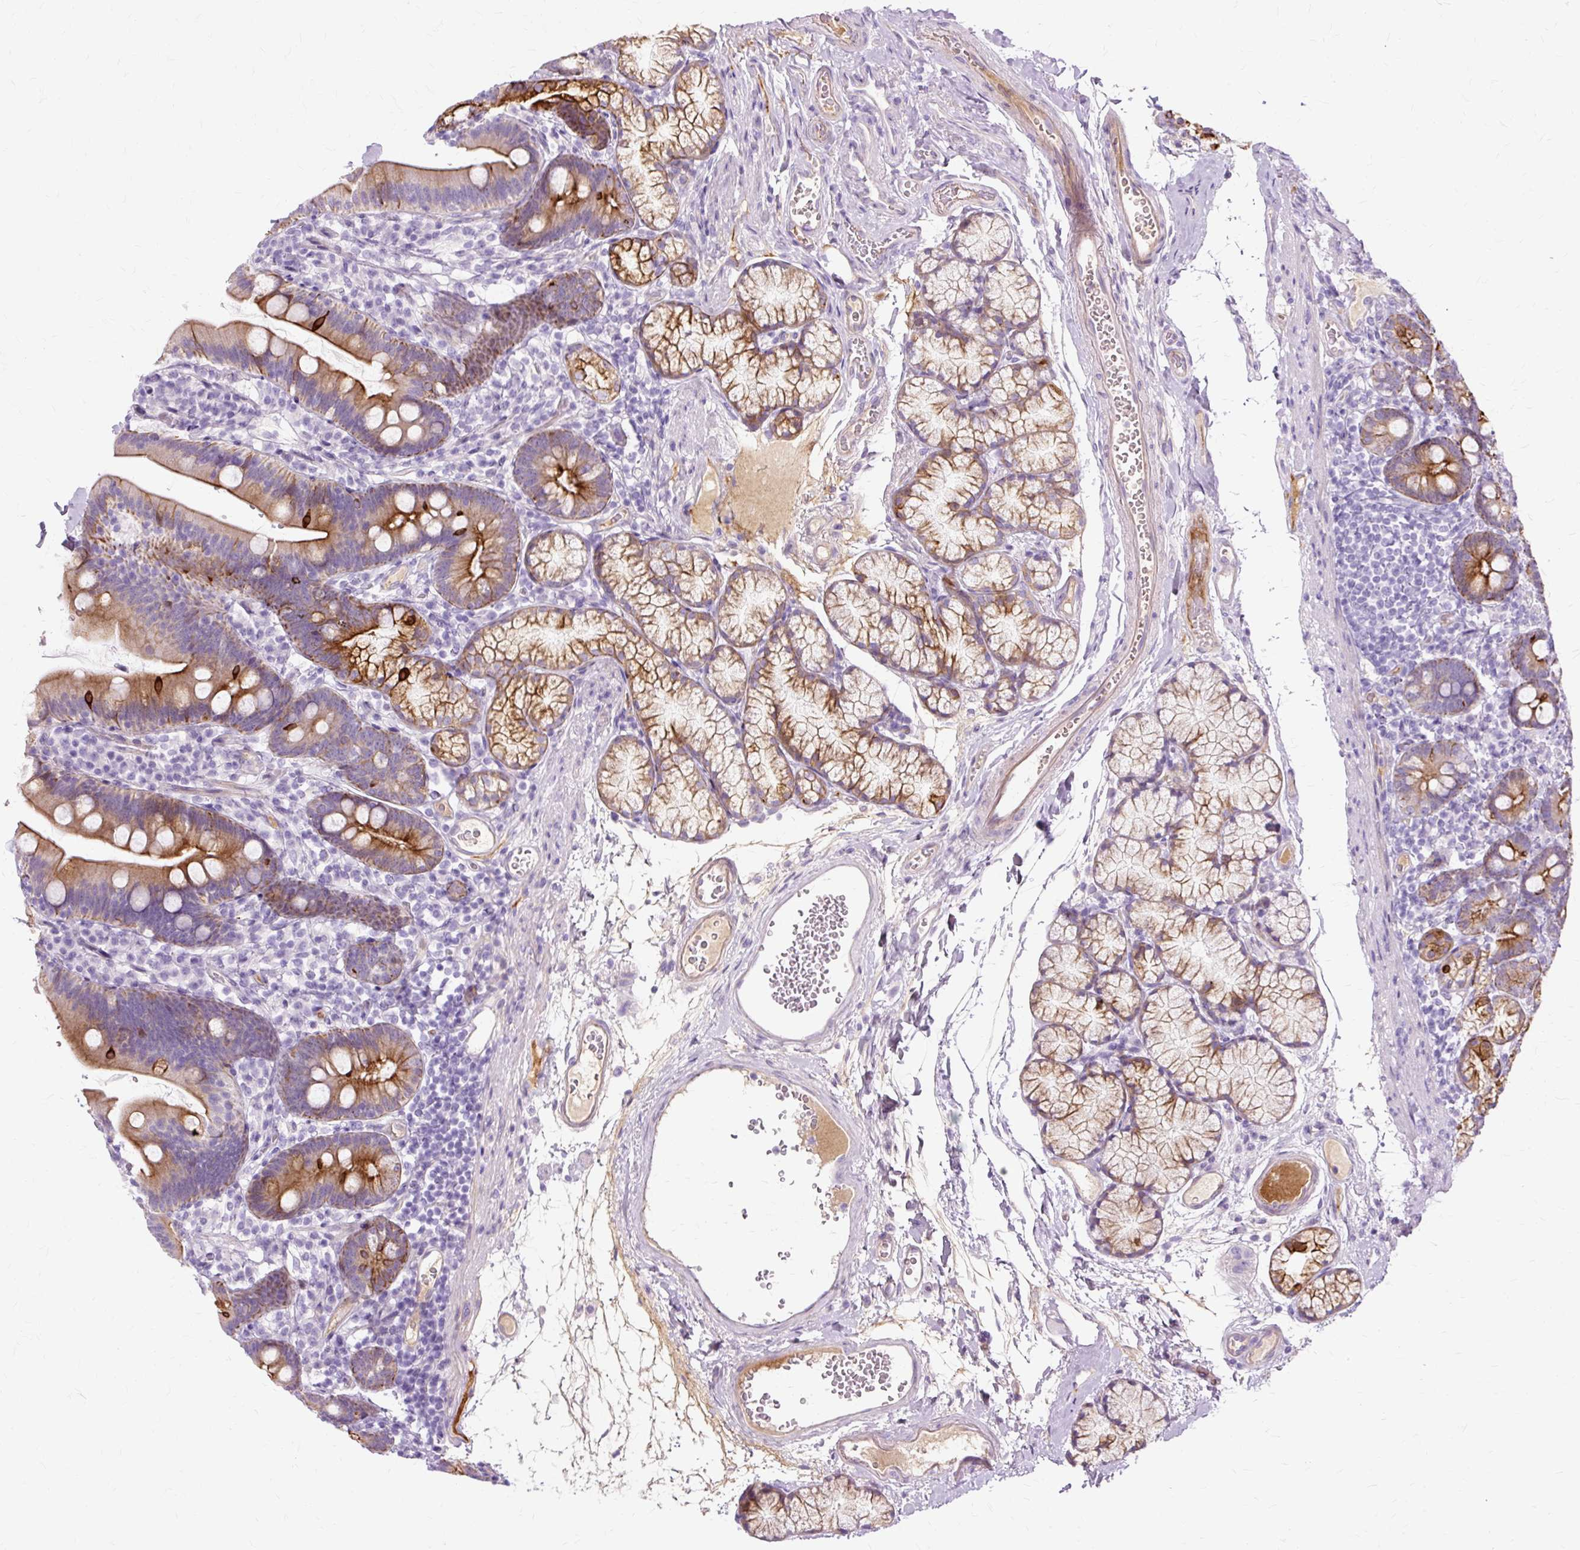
{"staining": {"intensity": "strong", "quantity": "25%-75%", "location": "cytoplasmic/membranous"}, "tissue": "duodenum", "cell_type": "Glandular cells", "image_type": "normal", "snomed": [{"axis": "morphology", "description": "Normal tissue, NOS"}, {"axis": "topography", "description": "Duodenum"}], "caption": "Protein expression analysis of benign human duodenum reveals strong cytoplasmic/membranous staining in approximately 25%-75% of glandular cells. (DAB (3,3'-diaminobenzidine) IHC, brown staining for protein, blue staining for nuclei).", "gene": "DCTN4", "patient": {"sex": "female", "age": 67}}